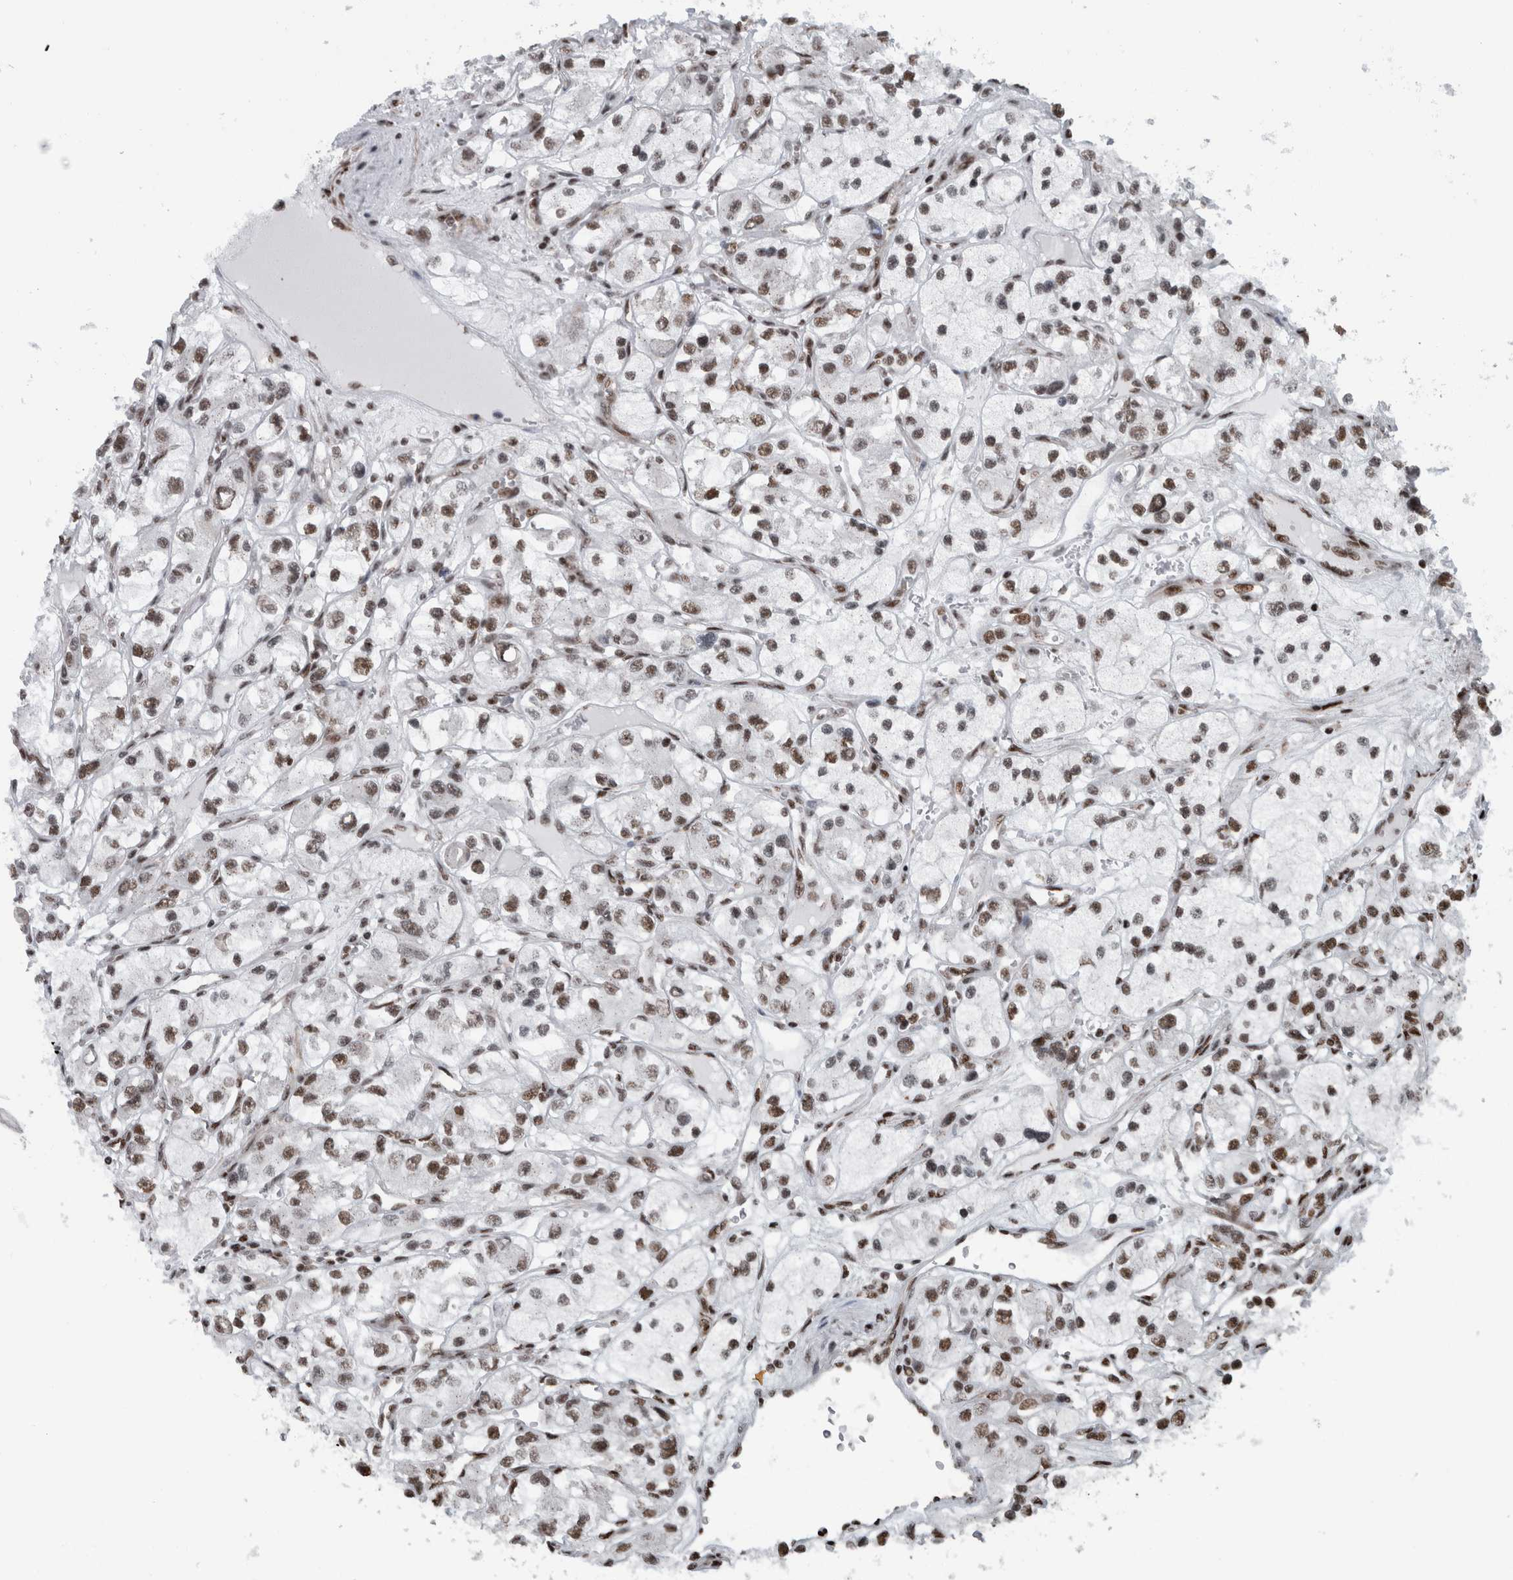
{"staining": {"intensity": "moderate", "quantity": ">75%", "location": "nuclear"}, "tissue": "renal cancer", "cell_type": "Tumor cells", "image_type": "cancer", "snomed": [{"axis": "morphology", "description": "Adenocarcinoma, NOS"}, {"axis": "topography", "description": "Kidney"}], "caption": "An image of renal cancer stained for a protein displays moderate nuclear brown staining in tumor cells.", "gene": "DNMT3A", "patient": {"sex": "female", "age": 57}}